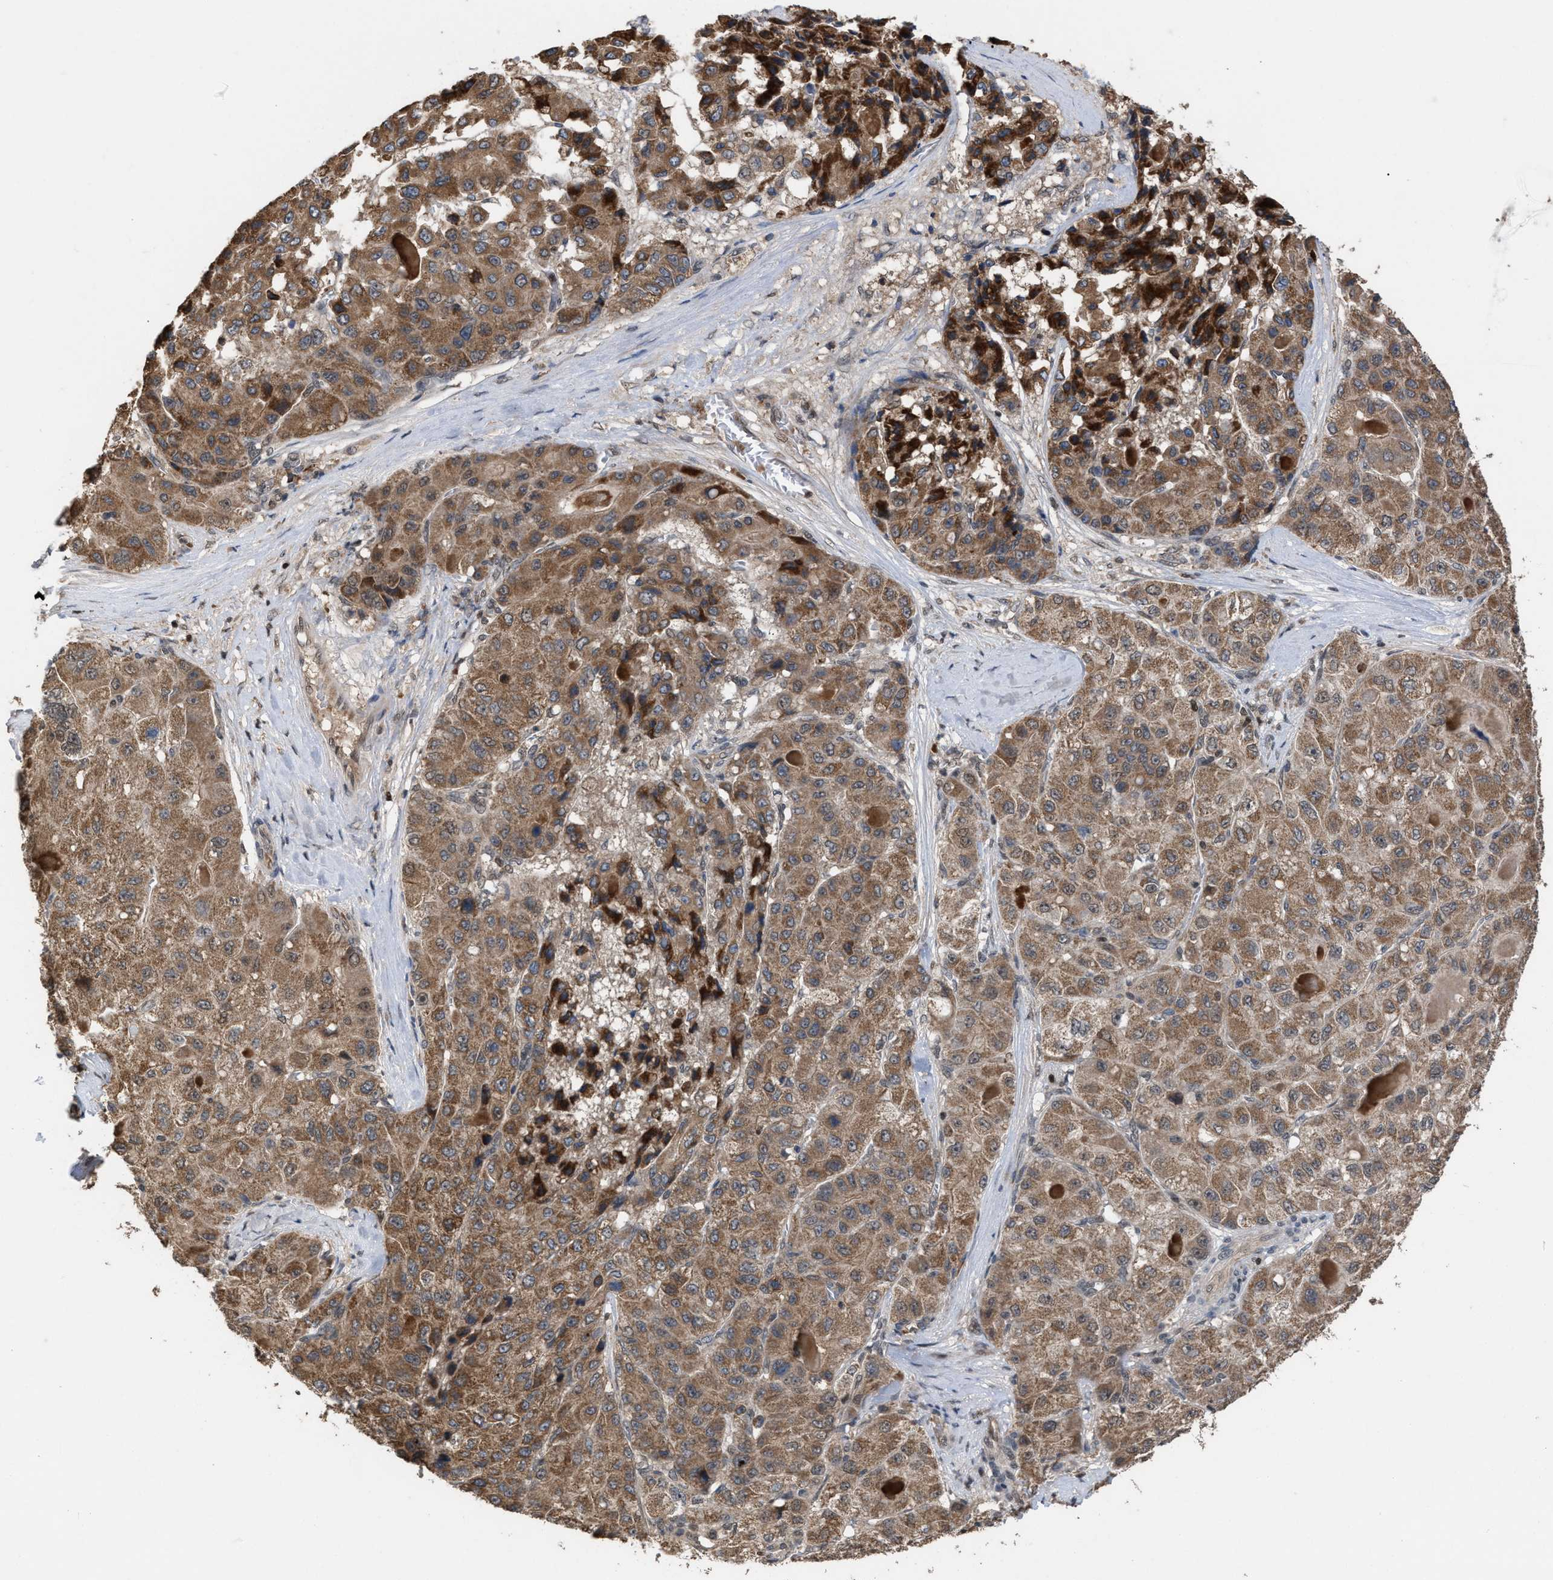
{"staining": {"intensity": "moderate", "quantity": ">75%", "location": "cytoplasmic/membranous"}, "tissue": "liver cancer", "cell_type": "Tumor cells", "image_type": "cancer", "snomed": [{"axis": "morphology", "description": "Carcinoma, Hepatocellular, NOS"}, {"axis": "topography", "description": "Liver"}], "caption": "Immunohistochemical staining of human hepatocellular carcinoma (liver) exhibits moderate cytoplasmic/membranous protein positivity in approximately >75% of tumor cells.", "gene": "C9orf78", "patient": {"sex": "male", "age": 80}}